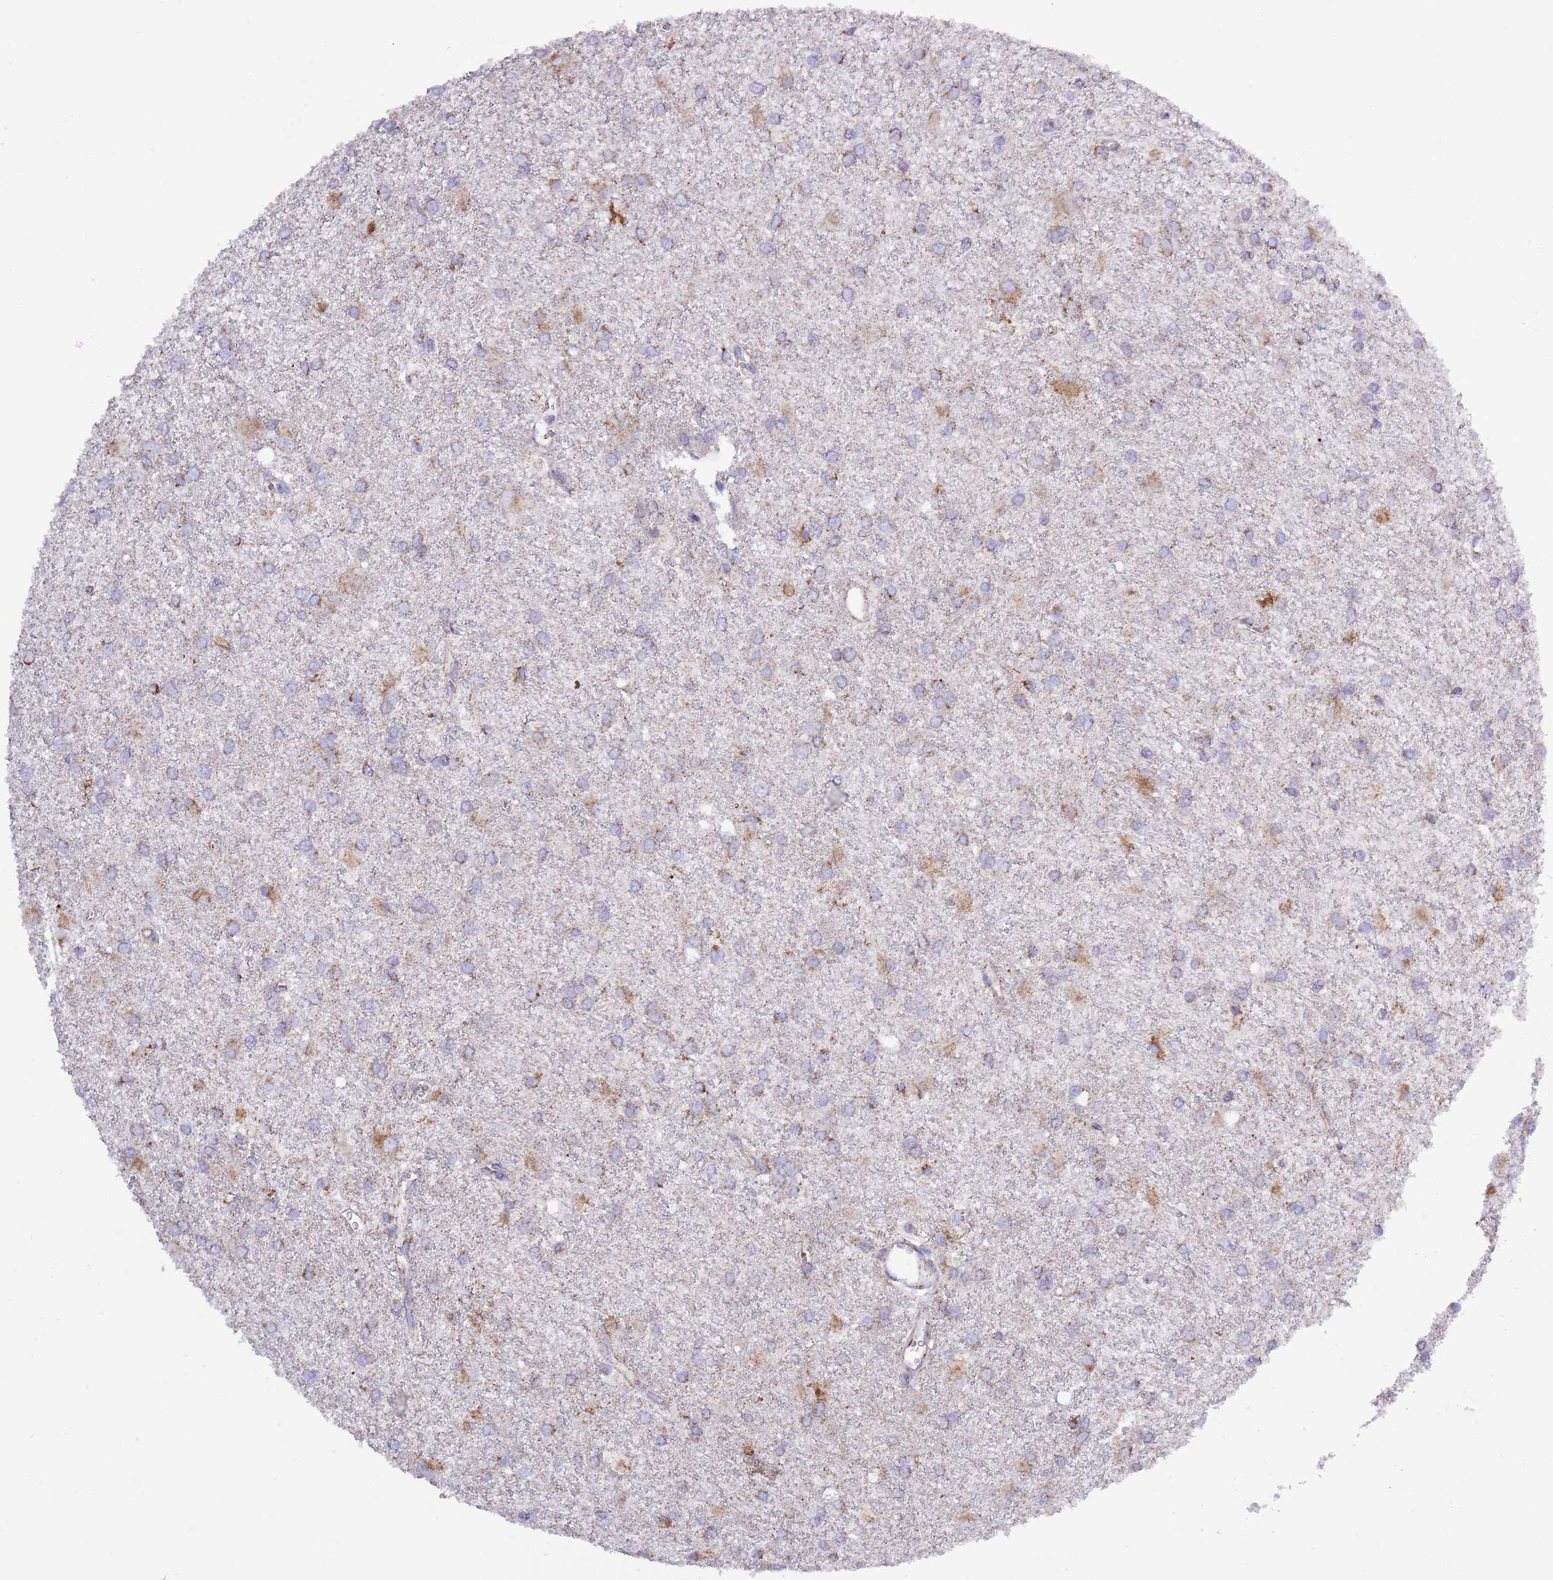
{"staining": {"intensity": "negative", "quantity": "none", "location": "none"}, "tissue": "glioma", "cell_type": "Tumor cells", "image_type": "cancer", "snomed": [{"axis": "morphology", "description": "Glioma, malignant, High grade"}, {"axis": "topography", "description": "Brain"}], "caption": "Glioma stained for a protein using immunohistochemistry displays no positivity tumor cells.", "gene": "TEKTIP1", "patient": {"sex": "female", "age": 50}}